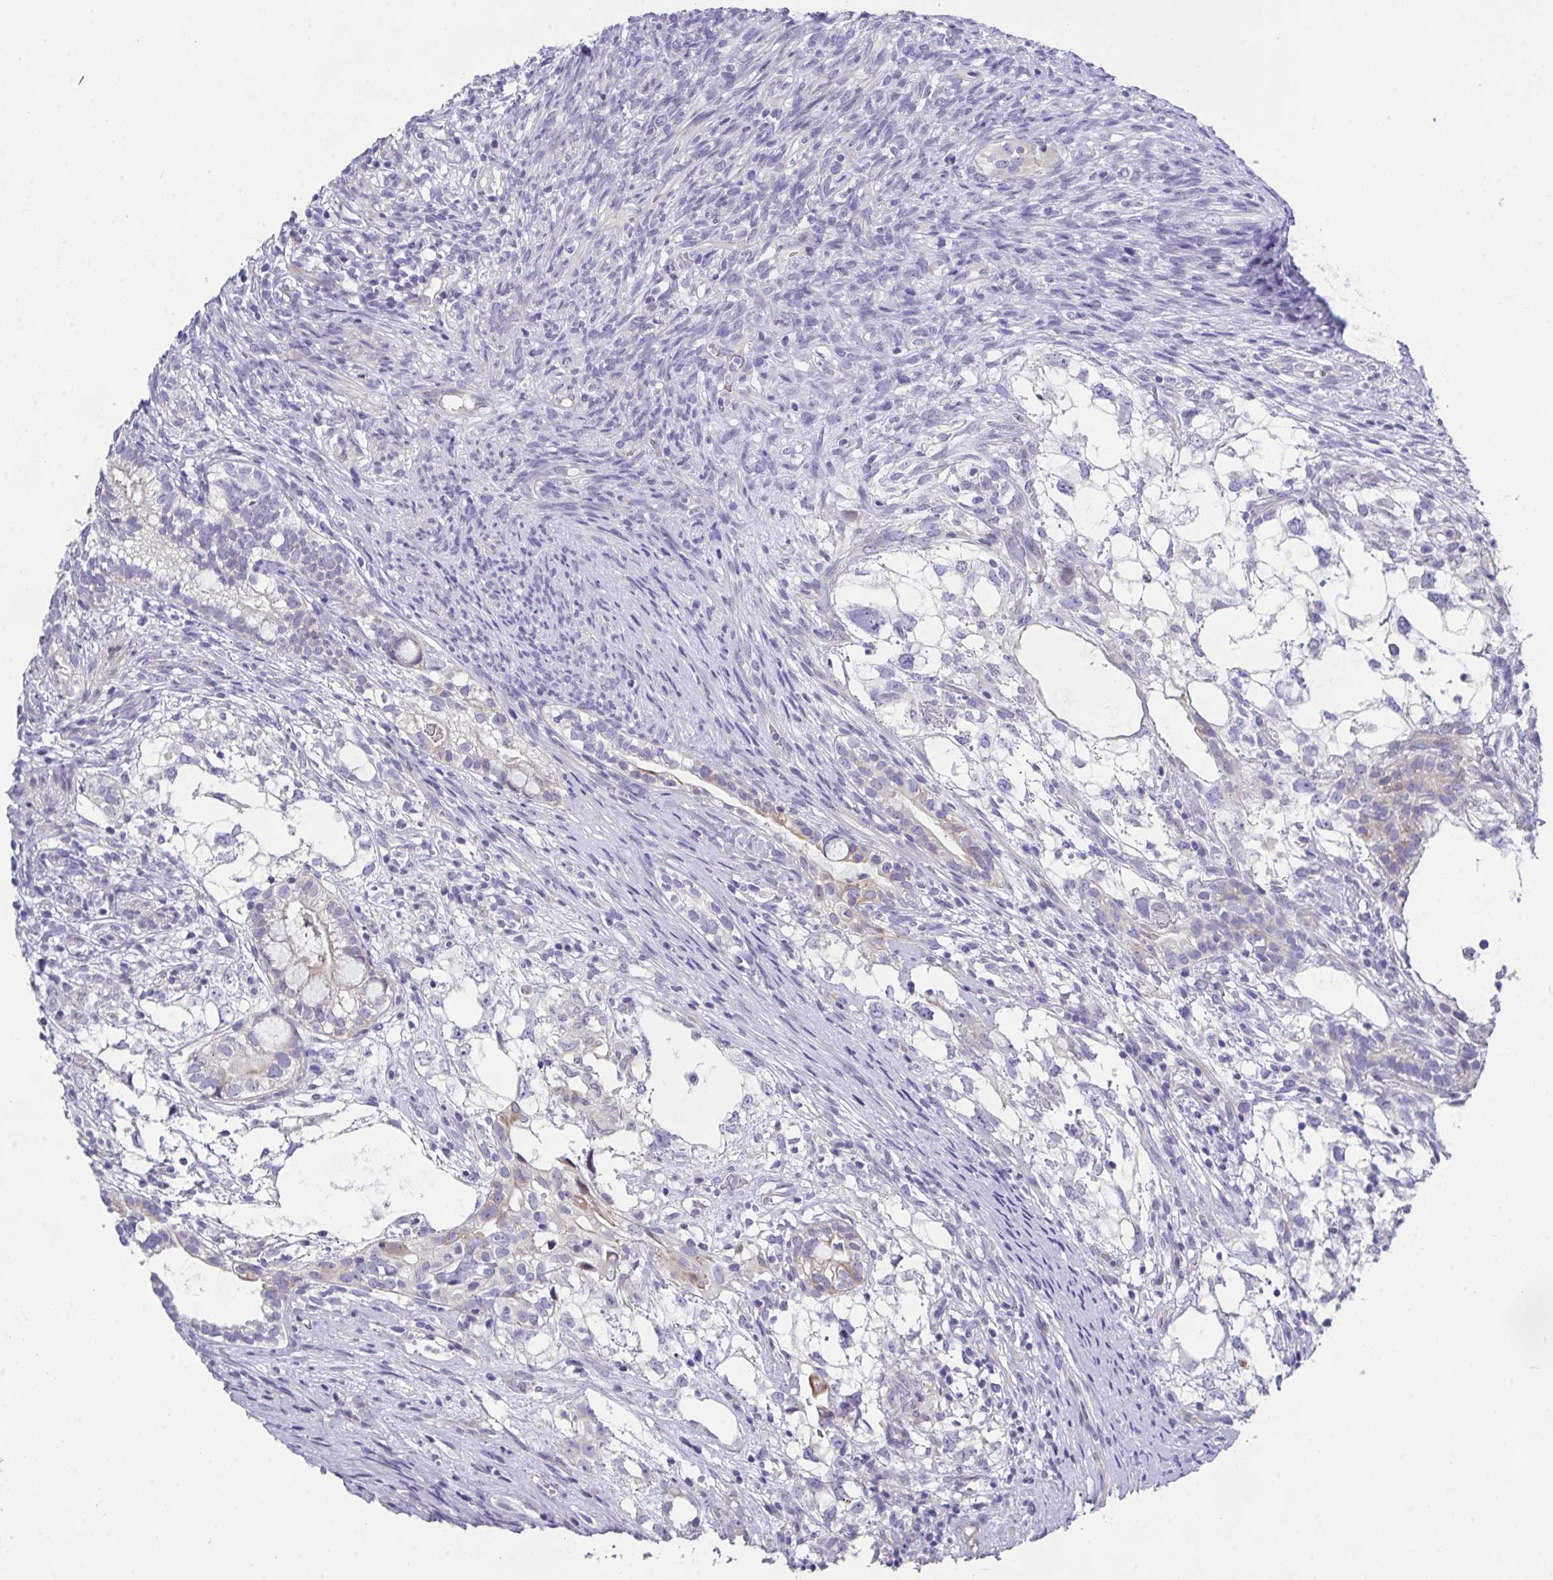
{"staining": {"intensity": "weak", "quantity": "<25%", "location": "cytoplasmic/membranous"}, "tissue": "testis cancer", "cell_type": "Tumor cells", "image_type": "cancer", "snomed": [{"axis": "morphology", "description": "Seminoma, NOS"}, {"axis": "morphology", "description": "Carcinoma, Embryonal, NOS"}, {"axis": "topography", "description": "Testis"}], "caption": "High magnification brightfield microscopy of testis seminoma stained with DAB (brown) and counterstained with hematoxylin (blue): tumor cells show no significant expression.", "gene": "FBXO47", "patient": {"sex": "male", "age": 41}}